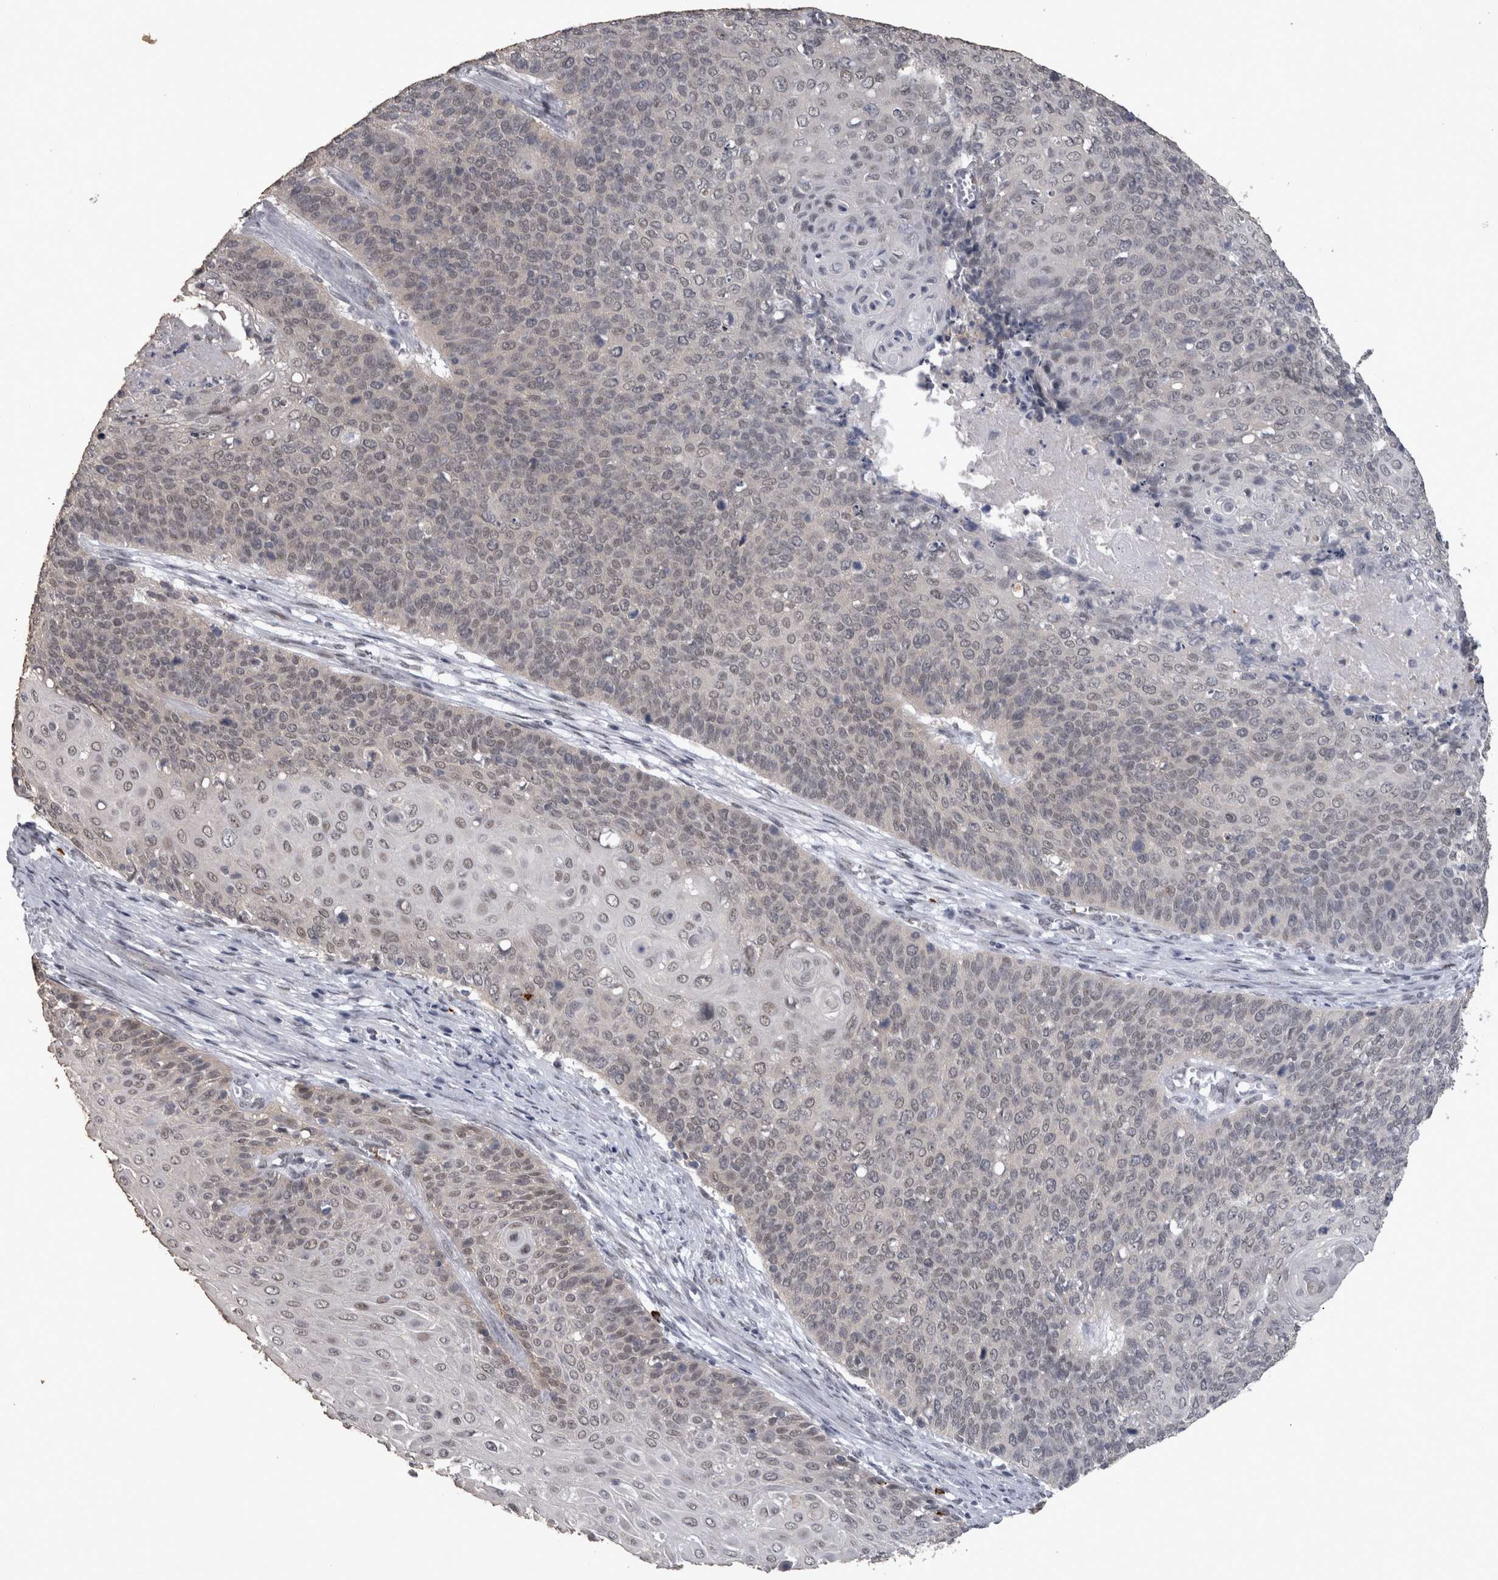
{"staining": {"intensity": "weak", "quantity": ">75%", "location": "nuclear"}, "tissue": "cervical cancer", "cell_type": "Tumor cells", "image_type": "cancer", "snomed": [{"axis": "morphology", "description": "Squamous cell carcinoma, NOS"}, {"axis": "topography", "description": "Cervix"}], "caption": "Brown immunohistochemical staining in human squamous cell carcinoma (cervical) shows weak nuclear staining in about >75% of tumor cells.", "gene": "PEBP4", "patient": {"sex": "female", "age": 39}}